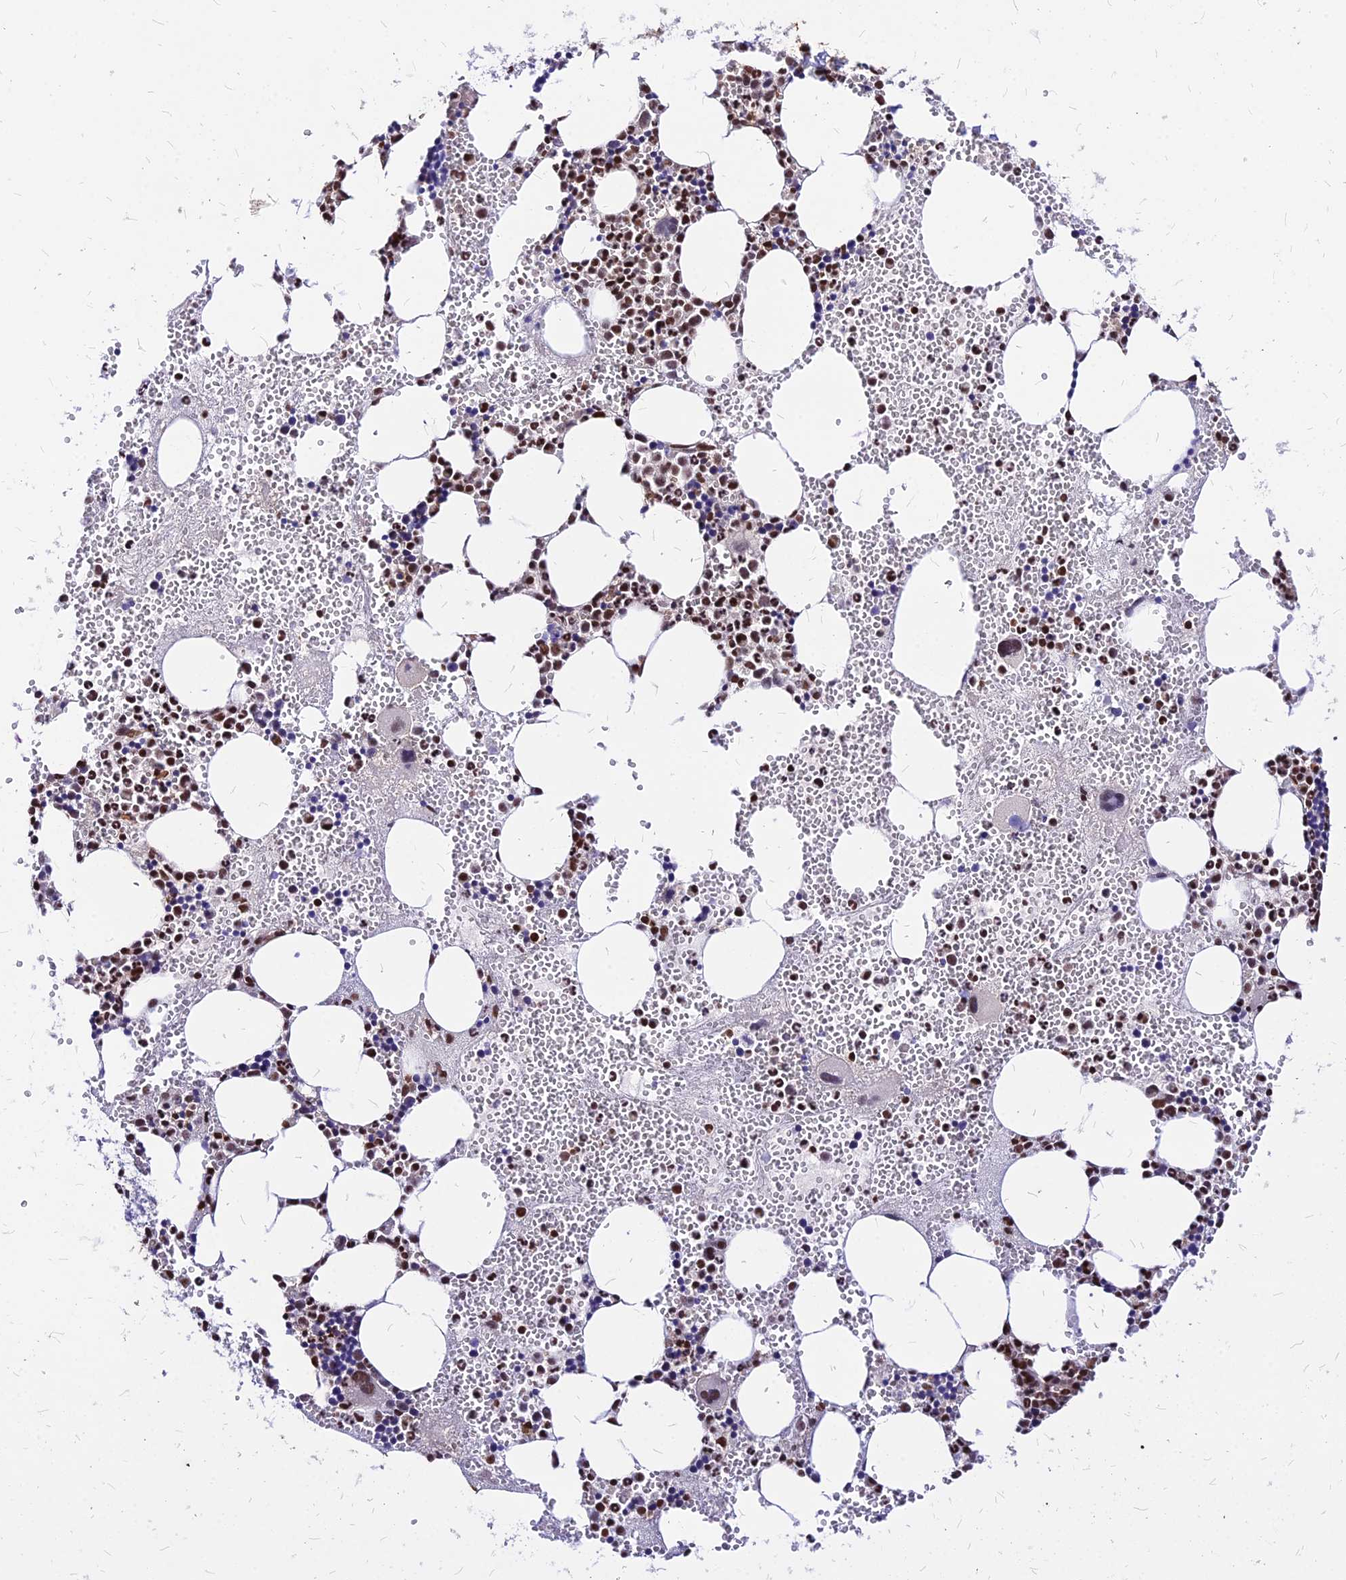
{"staining": {"intensity": "moderate", "quantity": "25%-75%", "location": "nuclear"}, "tissue": "bone marrow", "cell_type": "Hematopoietic cells", "image_type": "normal", "snomed": [{"axis": "morphology", "description": "Normal tissue, NOS"}, {"axis": "morphology", "description": "Inflammation, NOS"}, {"axis": "topography", "description": "Bone marrow"}], "caption": "Hematopoietic cells demonstrate medium levels of moderate nuclear staining in about 25%-75% of cells in normal bone marrow. (IHC, brightfield microscopy, high magnification).", "gene": "PAXX", "patient": {"sex": "female", "age": 76}}